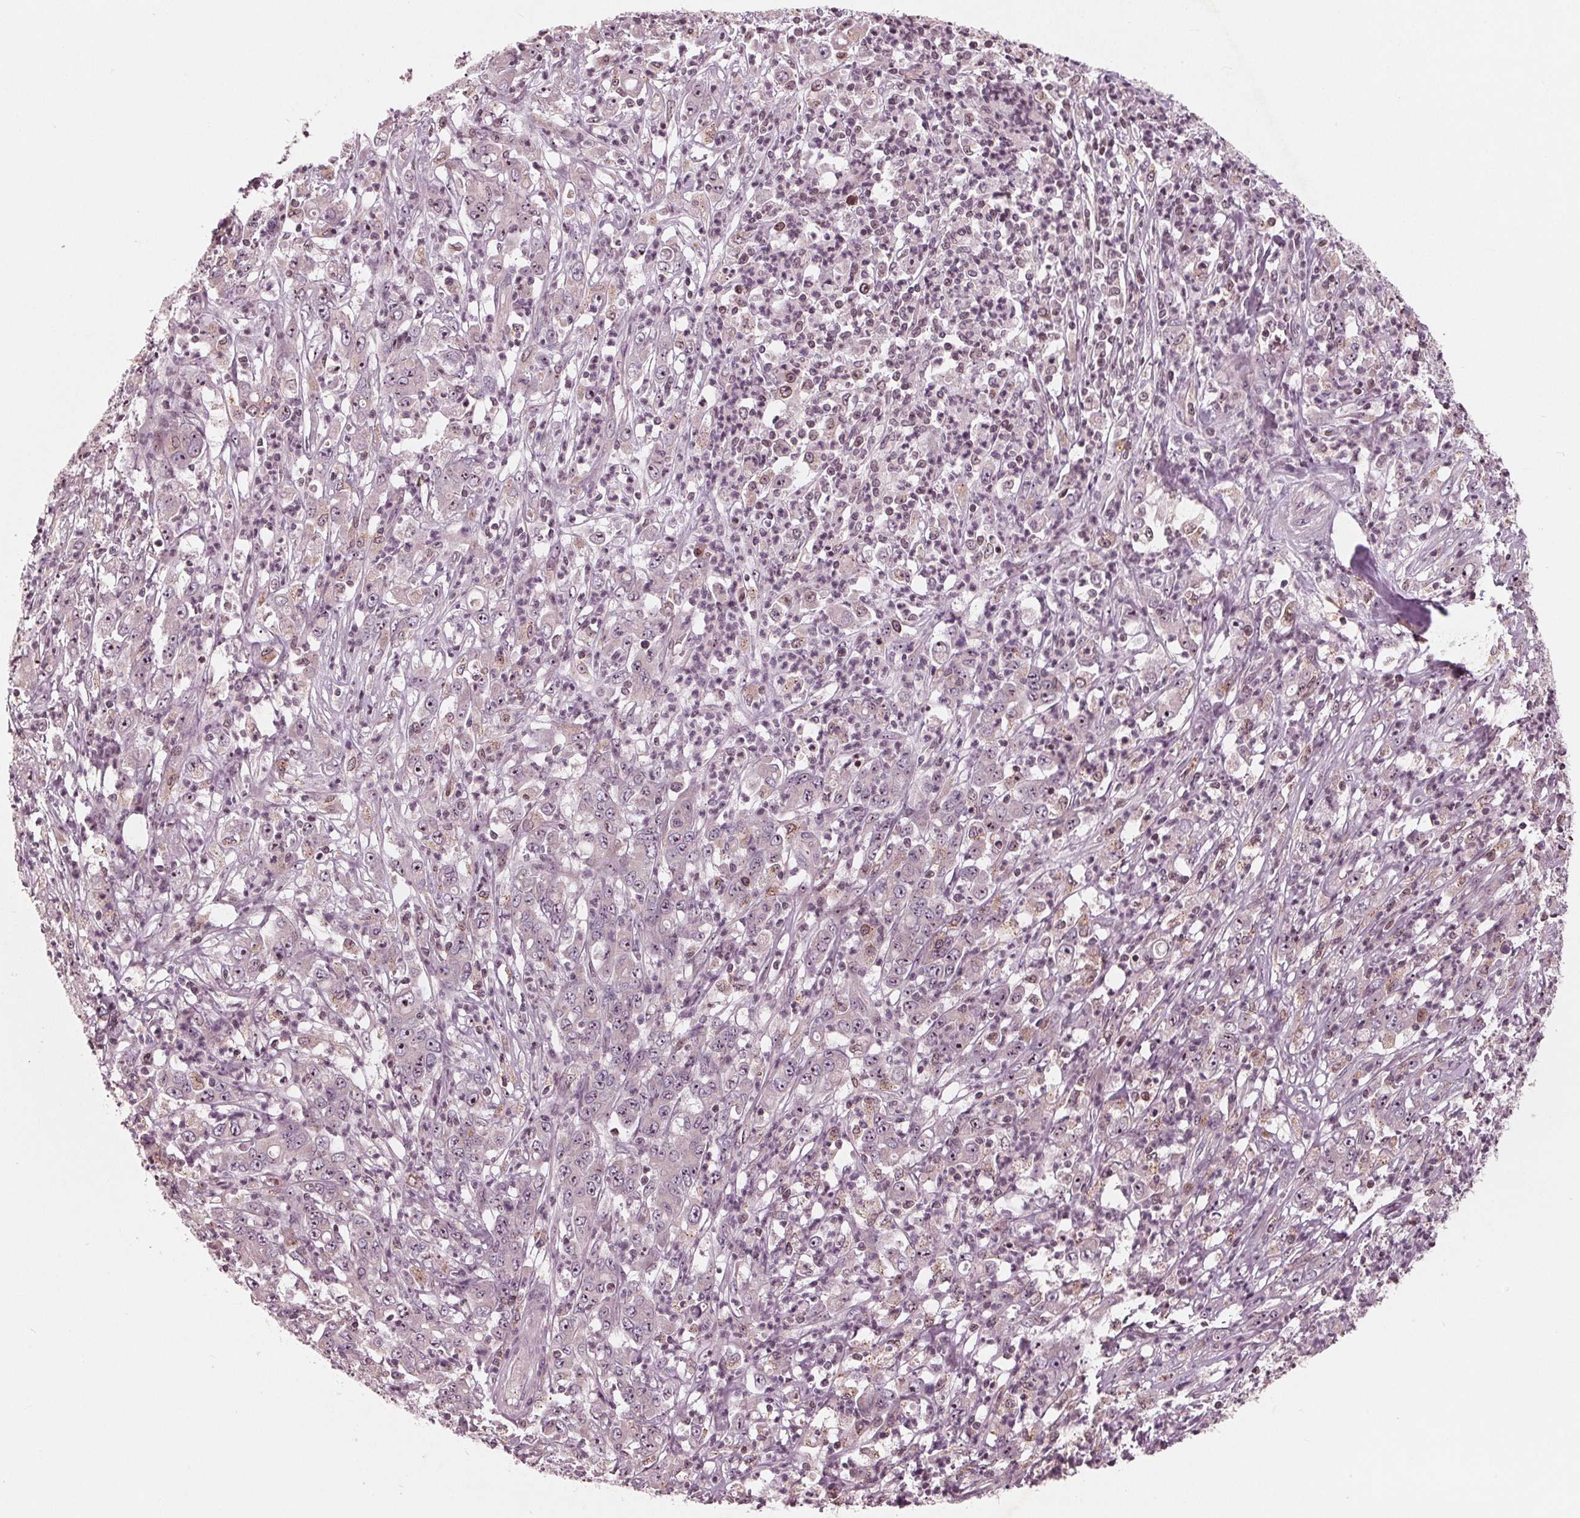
{"staining": {"intensity": "negative", "quantity": "none", "location": "none"}, "tissue": "stomach cancer", "cell_type": "Tumor cells", "image_type": "cancer", "snomed": [{"axis": "morphology", "description": "Adenocarcinoma, NOS"}, {"axis": "topography", "description": "Stomach, lower"}], "caption": "There is no significant expression in tumor cells of stomach adenocarcinoma.", "gene": "NUP210", "patient": {"sex": "female", "age": 71}}